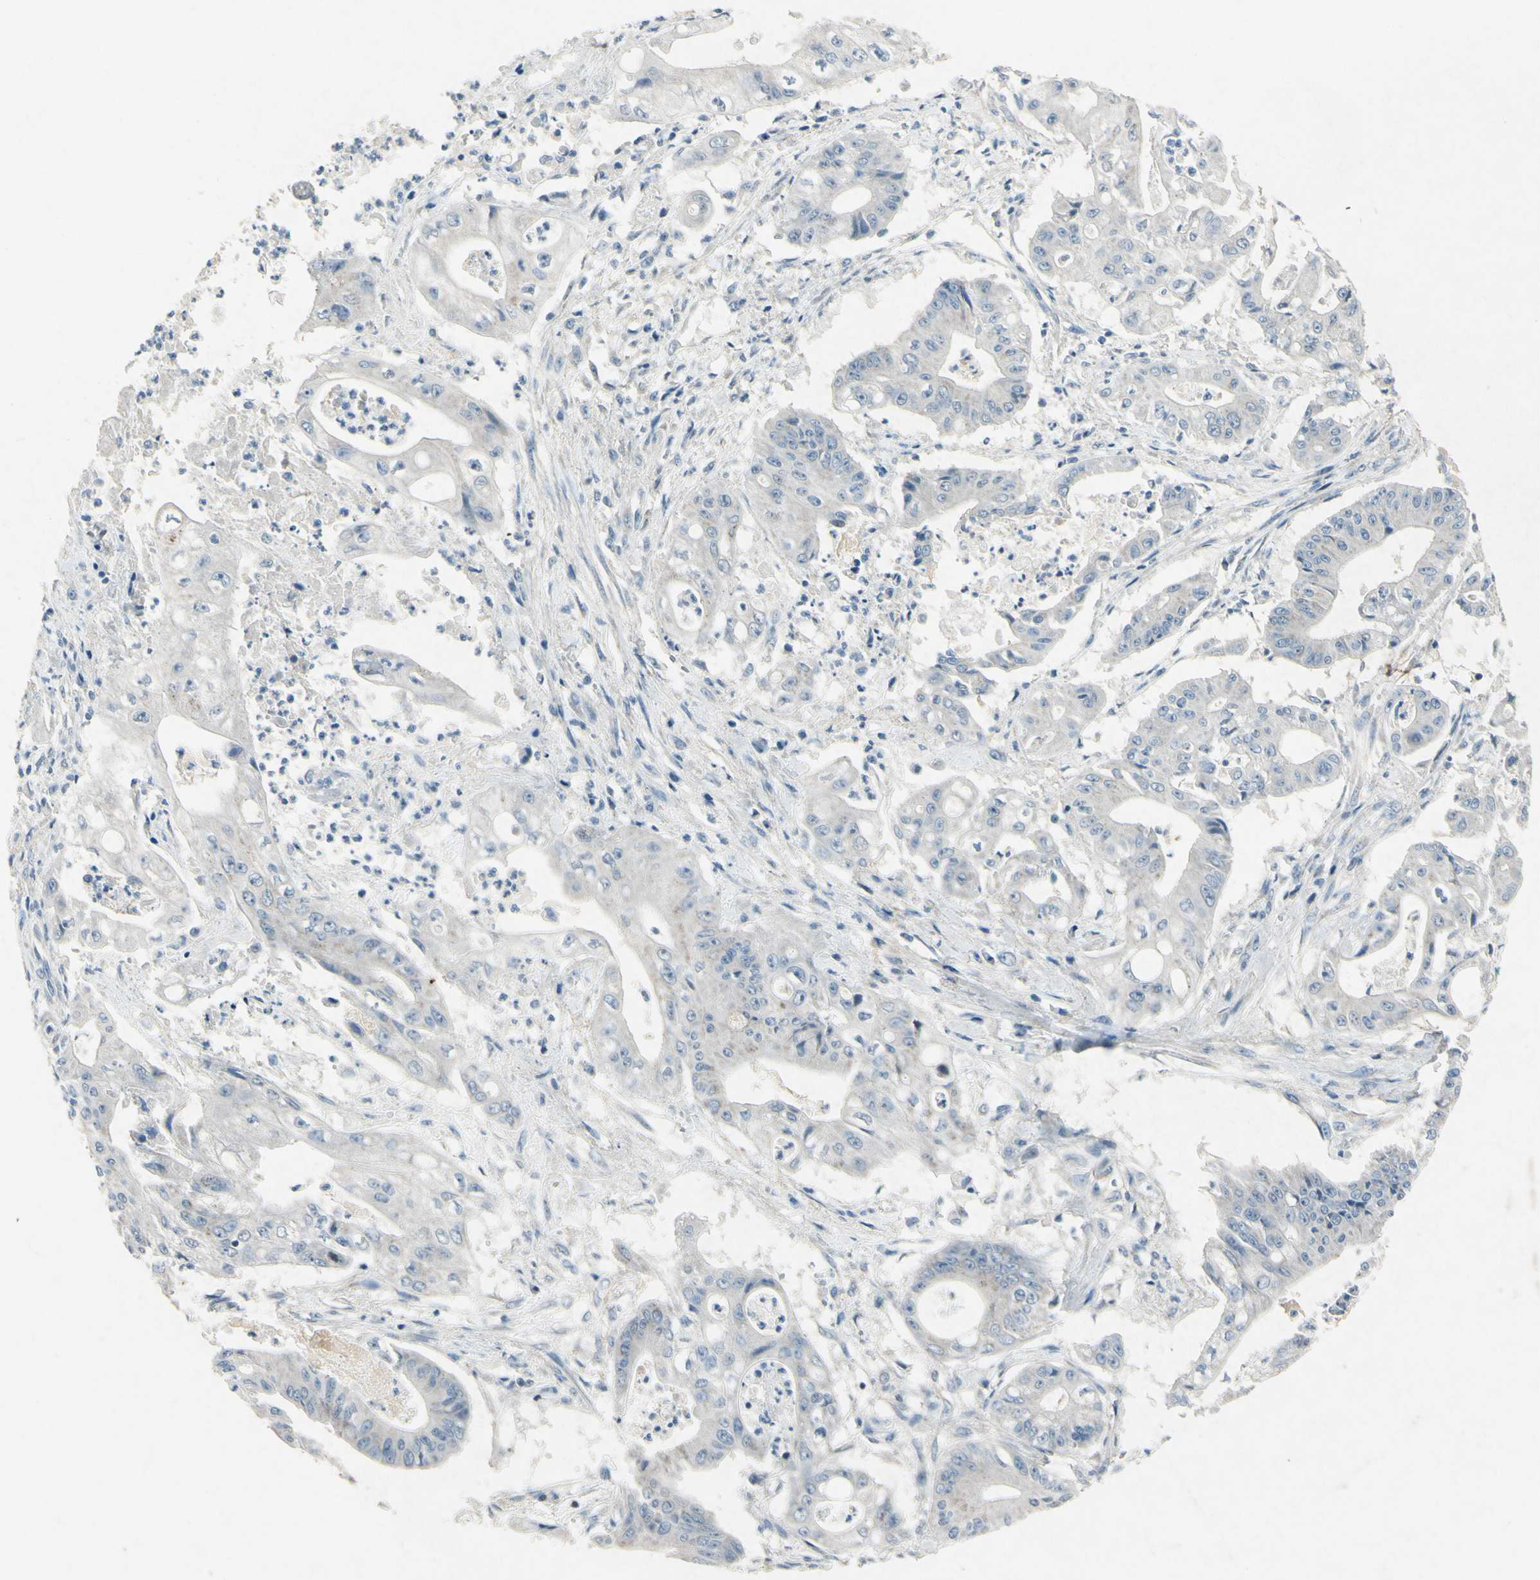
{"staining": {"intensity": "negative", "quantity": "none", "location": "none"}, "tissue": "pancreatic cancer", "cell_type": "Tumor cells", "image_type": "cancer", "snomed": [{"axis": "morphology", "description": "Normal tissue, NOS"}, {"axis": "topography", "description": "Lymph node"}], "caption": "Tumor cells show no significant protein positivity in pancreatic cancer.", "gene": "SNAP91", "patient": {"sex": "male", "age": 62}}